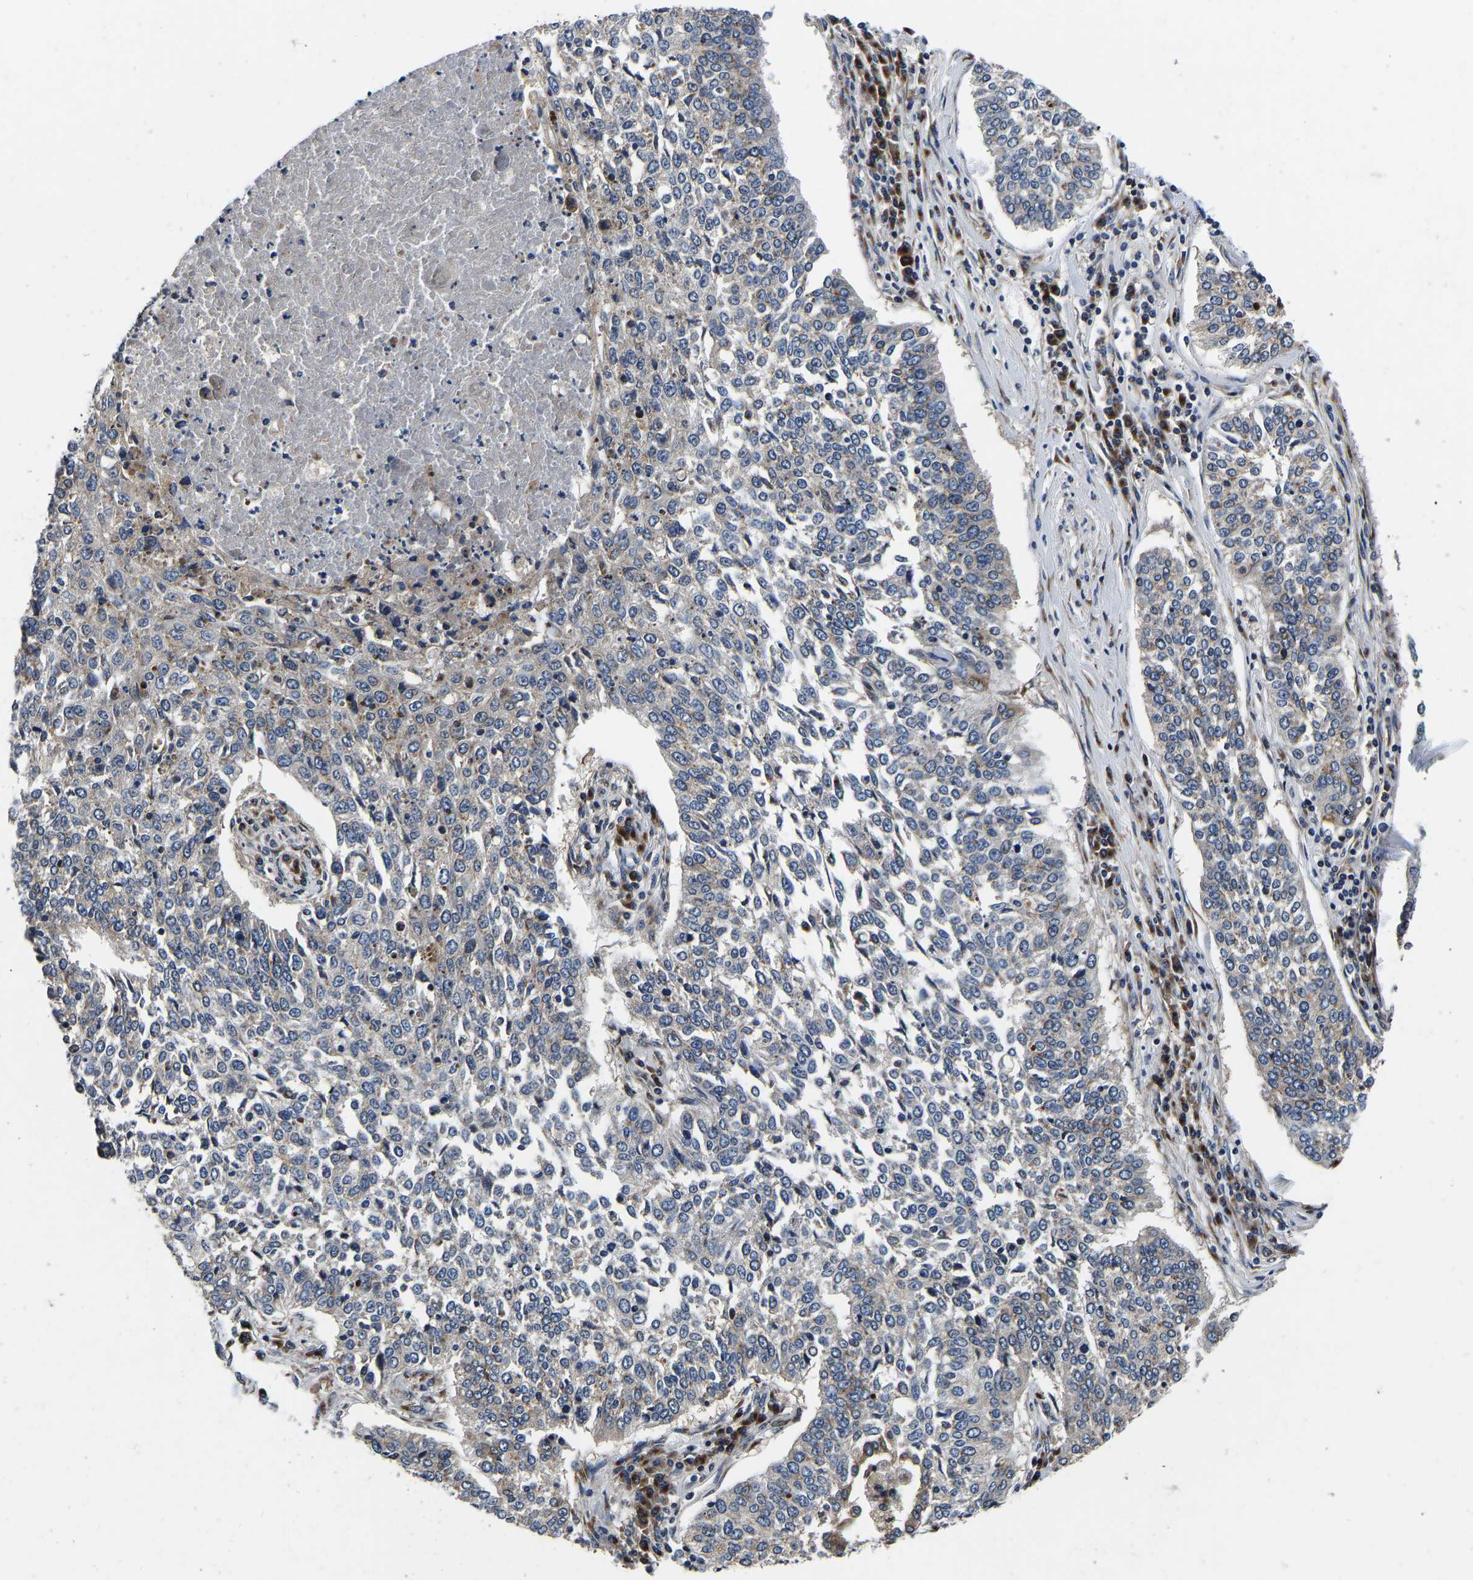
{"staining": {"intensity": "weak", "quantity": "<25%", "location": "cytoplasmic/membranous"}, "tissue": "lung cancer", "cell_type": "Tumor cells", "image_type": "cancer", "snomed": [{"axis": "morphology", "description": "Normal tissue, NOS"}, {"axis": "morphology", "description": "Squamous cell carcinoma, NOS"}, {"axis": "topography", "description": "Cartilage tissue"}, {"axis": "topography", "description": "Bronchus"}, {"axis": "topography", "description": "Lung"}], "caption": "Micrograph shows no significant protein positivity in tumor cells of lung cancer (squamous cell carcinoma).", "gene": "RABAC1", "patient": {"sex": "female", "age": 49}}